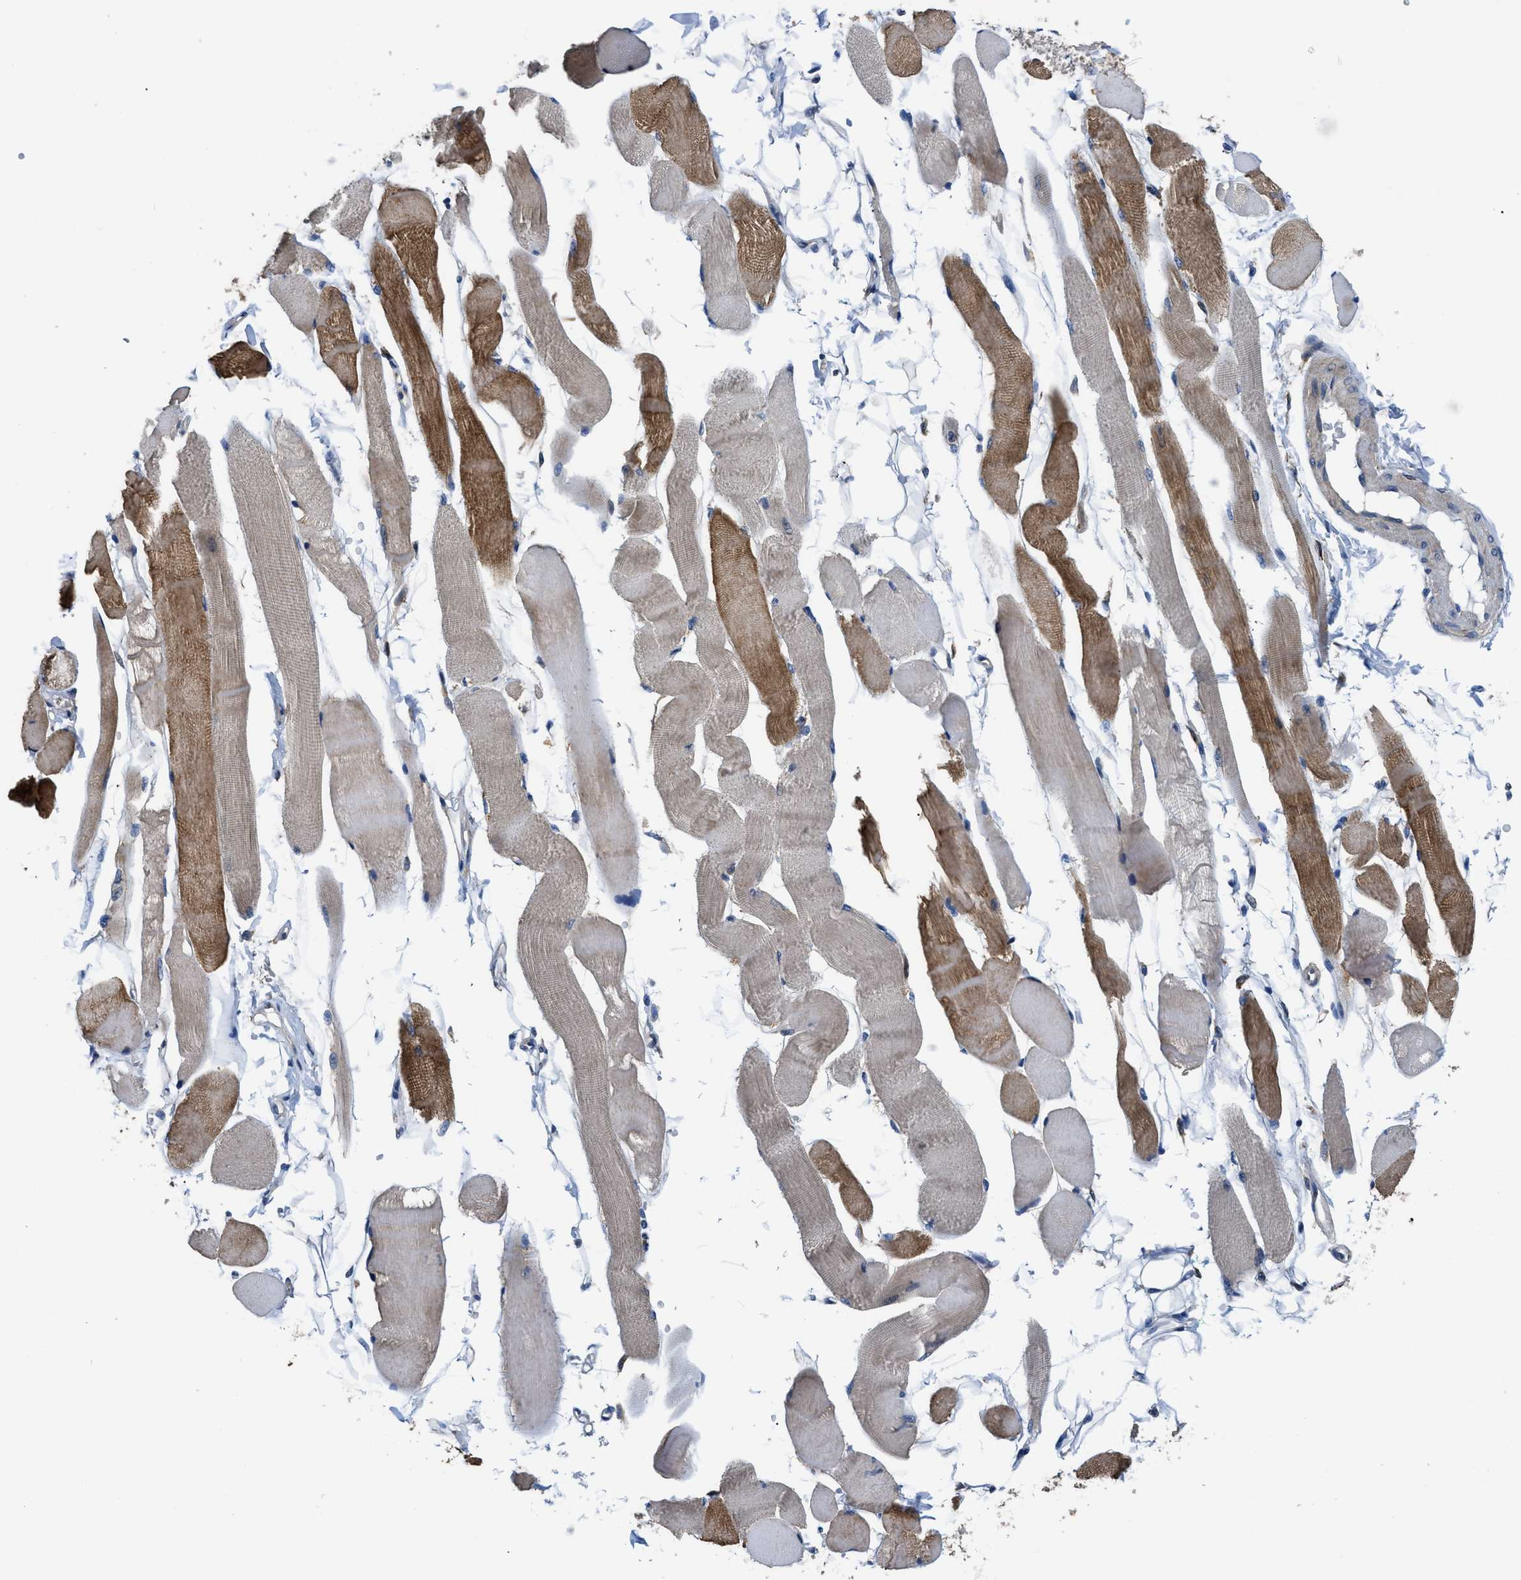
{"staining": {"intensity": "moderate", "quantity": "25%-75%", "location": "cytoplasmic/membranous"}, "tissue": "skeletal muscle", "cell_type": "Myocytes", "image_type": "normal", "snomed": [{"axis": "morphology", "description": "Normal tissue, NOS"}, {"axis": "topography", "description": "Skeletal muscle"}, {"axis": "topography", "description": "Peripheral nerve tissue"}], "caption": "A brown stain shows moderate cytoplasmic/membranous staining of a protein in myocytes of normal human skeletal muscle. The staining was performed using DAB to visualize the protein expression in brown, while the nuclei were stained in blue with hematoxylin (Magnification: 20x).", "gene": "SQLE", "patient": {"sex": "female", "age": 84}}